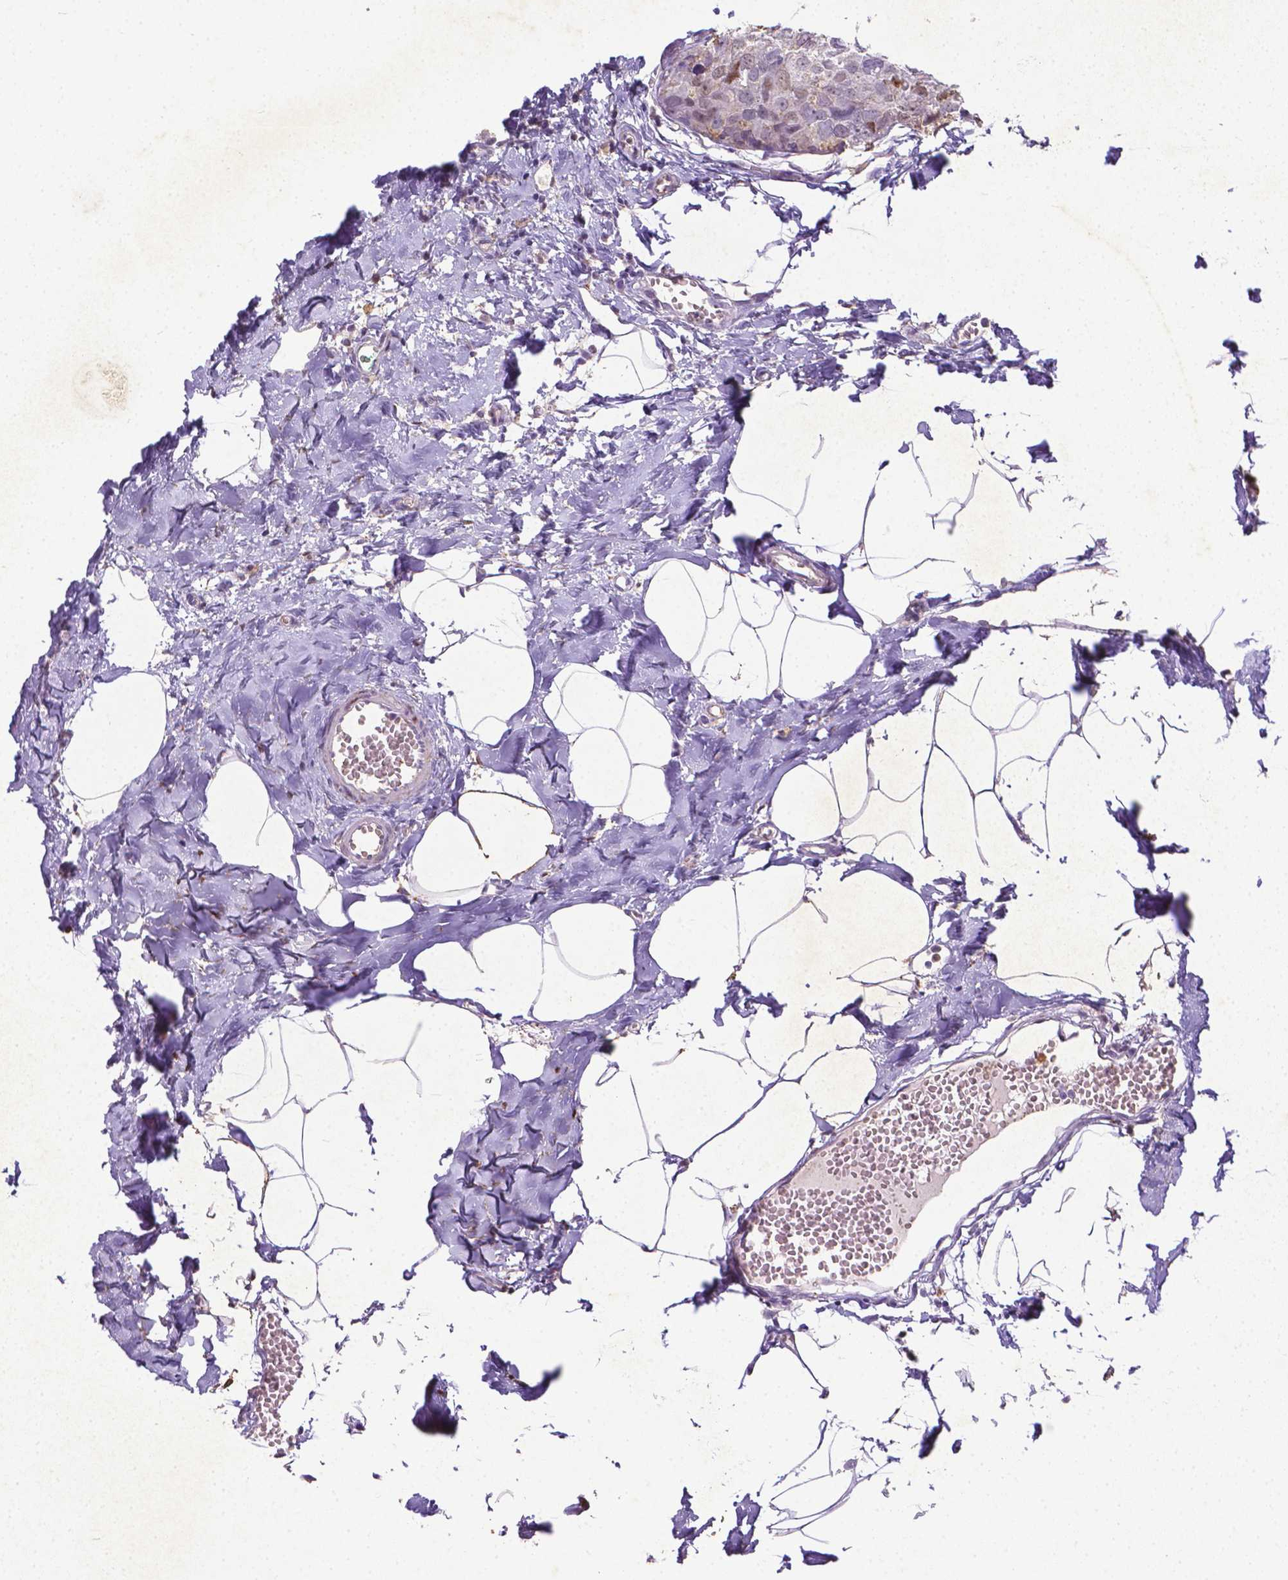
{"staining": {"intensity": "moderate", "quantity": "25%-75%", "location": "nuclear"}, "tissue": "breast cancer", "cell_type": "Tumor cells", "image_type": "cancer", "snomed": [{"axis": "morphology", "description": "Duct carcinoma"}, {"axis": "topography", "description": "Breast"}], "caption": "There is medium levels of moderate nuclear expression in tumor cells of intraductal carcinoma (breast), as demonstrated by immunohistochemical staining (brown color).", "gene": "CDKN1A", "patient": {"sex": "female", "age": 38}}